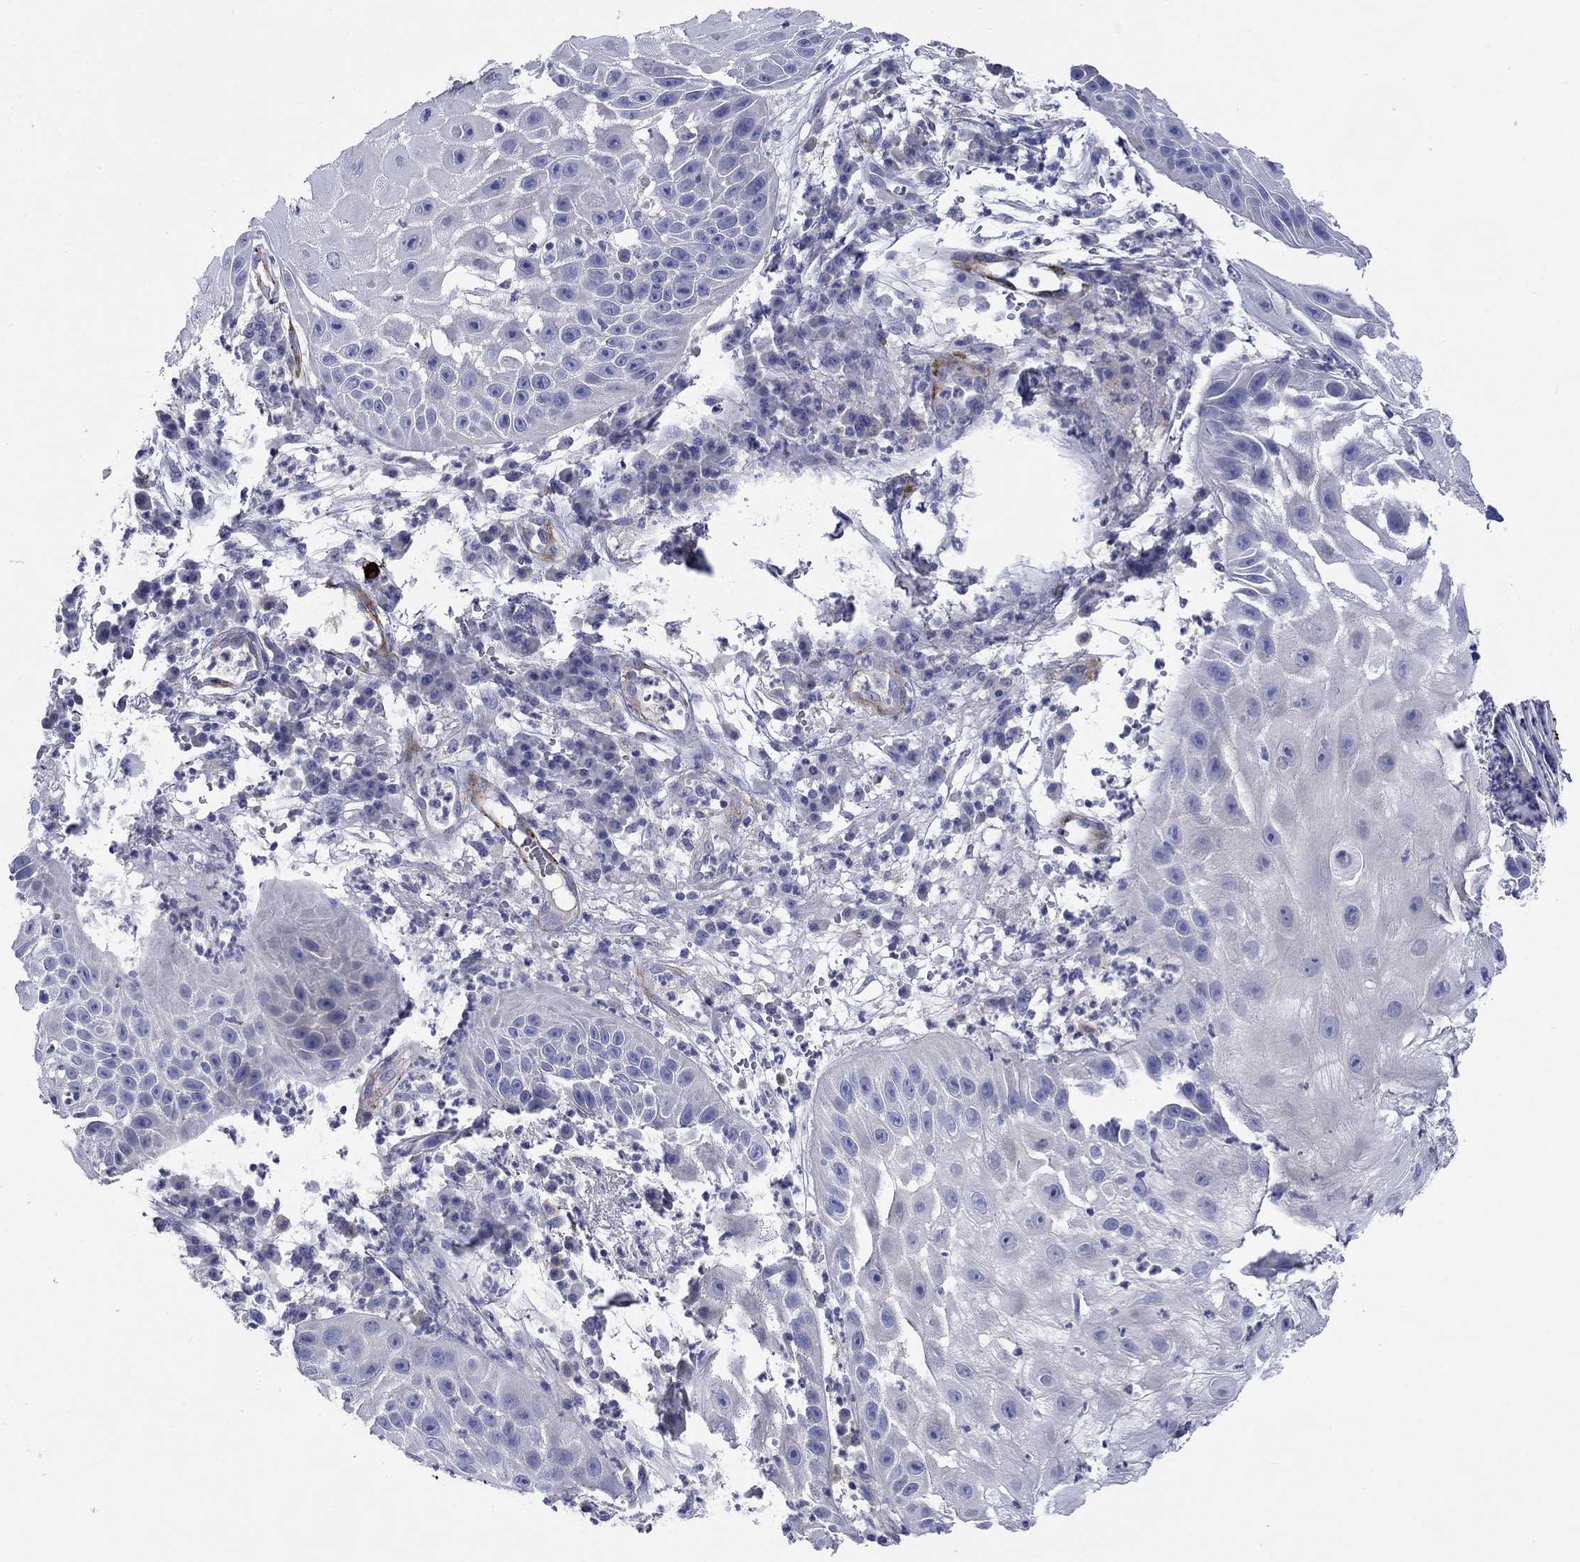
{"staining": {"intensity": "negative", "quantity": "none", "location": "none"}, "tissue": "skin cancer", "cell_type": "Tumor cells", "image_type": "cancer", "snomed": [{"axis": "morphology", "description": "Normal tissue, NOS"}, {"axis": "morphology", "description": "Squamous cell carcinoma, NOS"}, {"axis": "topography", "description": "Skin"}], "caption": "Micrograph shows no significant protein staining in tumor cells of squamous cell carcinoma (skin).", "gene": "PTPRZ1", "patient": {"sex": "male", "age": 79}}